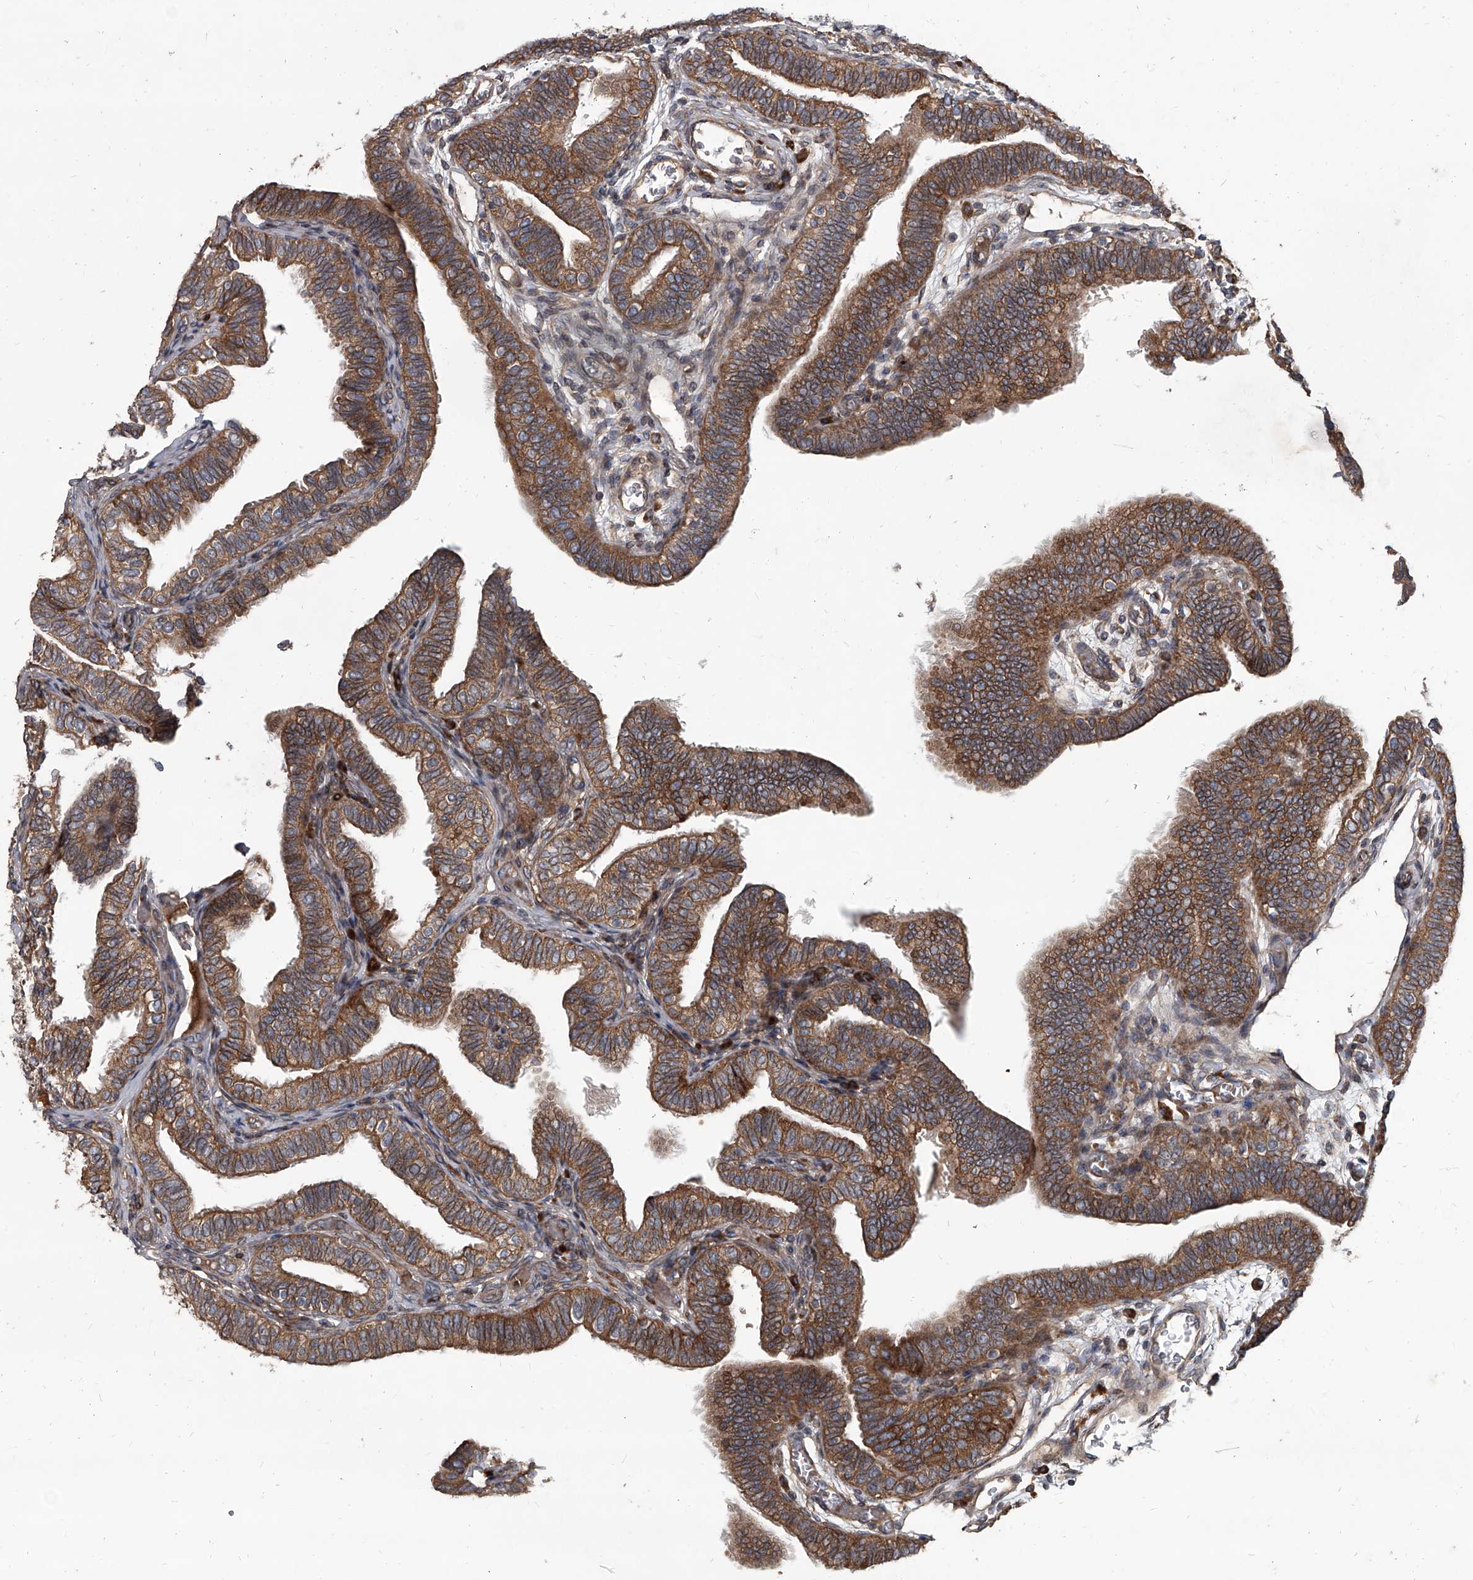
{"staining": {"intensity": "moderate", "quantity": ">75%", "location": "cytoplasmic/membranous"}, "tissue": "fallopian tube", "cell_type": "Glandular cells", "image_type": "normal", "snomed": [{"axis": "morphology", "description": "Normal tissue, NOS"}, {"axis": "topography", "description": "Fallopian tube"}], "caption": "A medium amount of moderate cytoplasmic/membranous positivity is seen in approximately >75% of glandular cells in normal fallopian tube.", "gene": "EVA1C", "patient": {"sex": "female", "age": 39}}